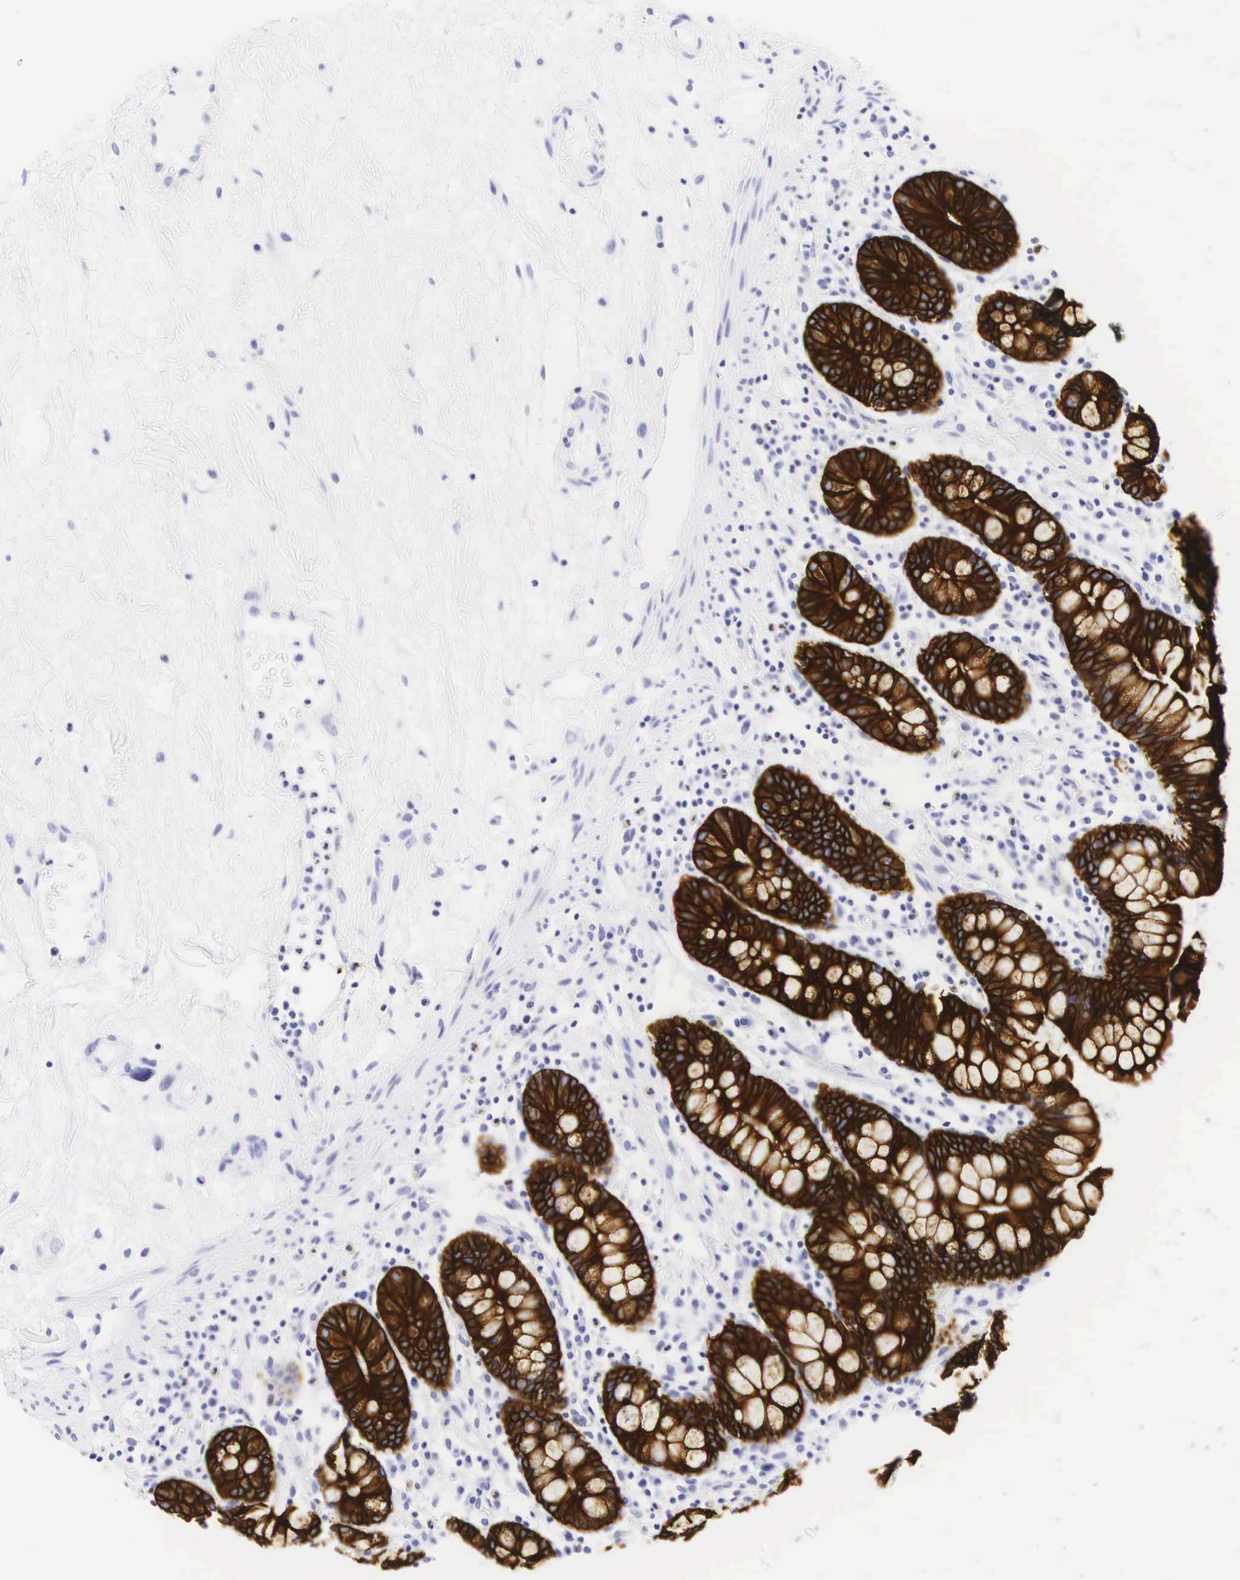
{"staining": {"intensity": "strong", "quantity": ">75%", "location": "cytoplasmic/membranous"}, "tissue": "small intestine", "cell_type": "Glandular cells", "image_type": "normal", "snomed": [{"axis": "morphology", "description": "Normal tissue, NOS"}, {"axis": "topography", "description": "Small intestine"}], "caption": "Approximately >75% of glandular cells in normal human small intestine reveal strong cytoplasmic/membranous protein positivity as visualized by brown immunohistochemical staining.", "gene": "KRT18", "patient": {"sex": "female", "age": 51}}